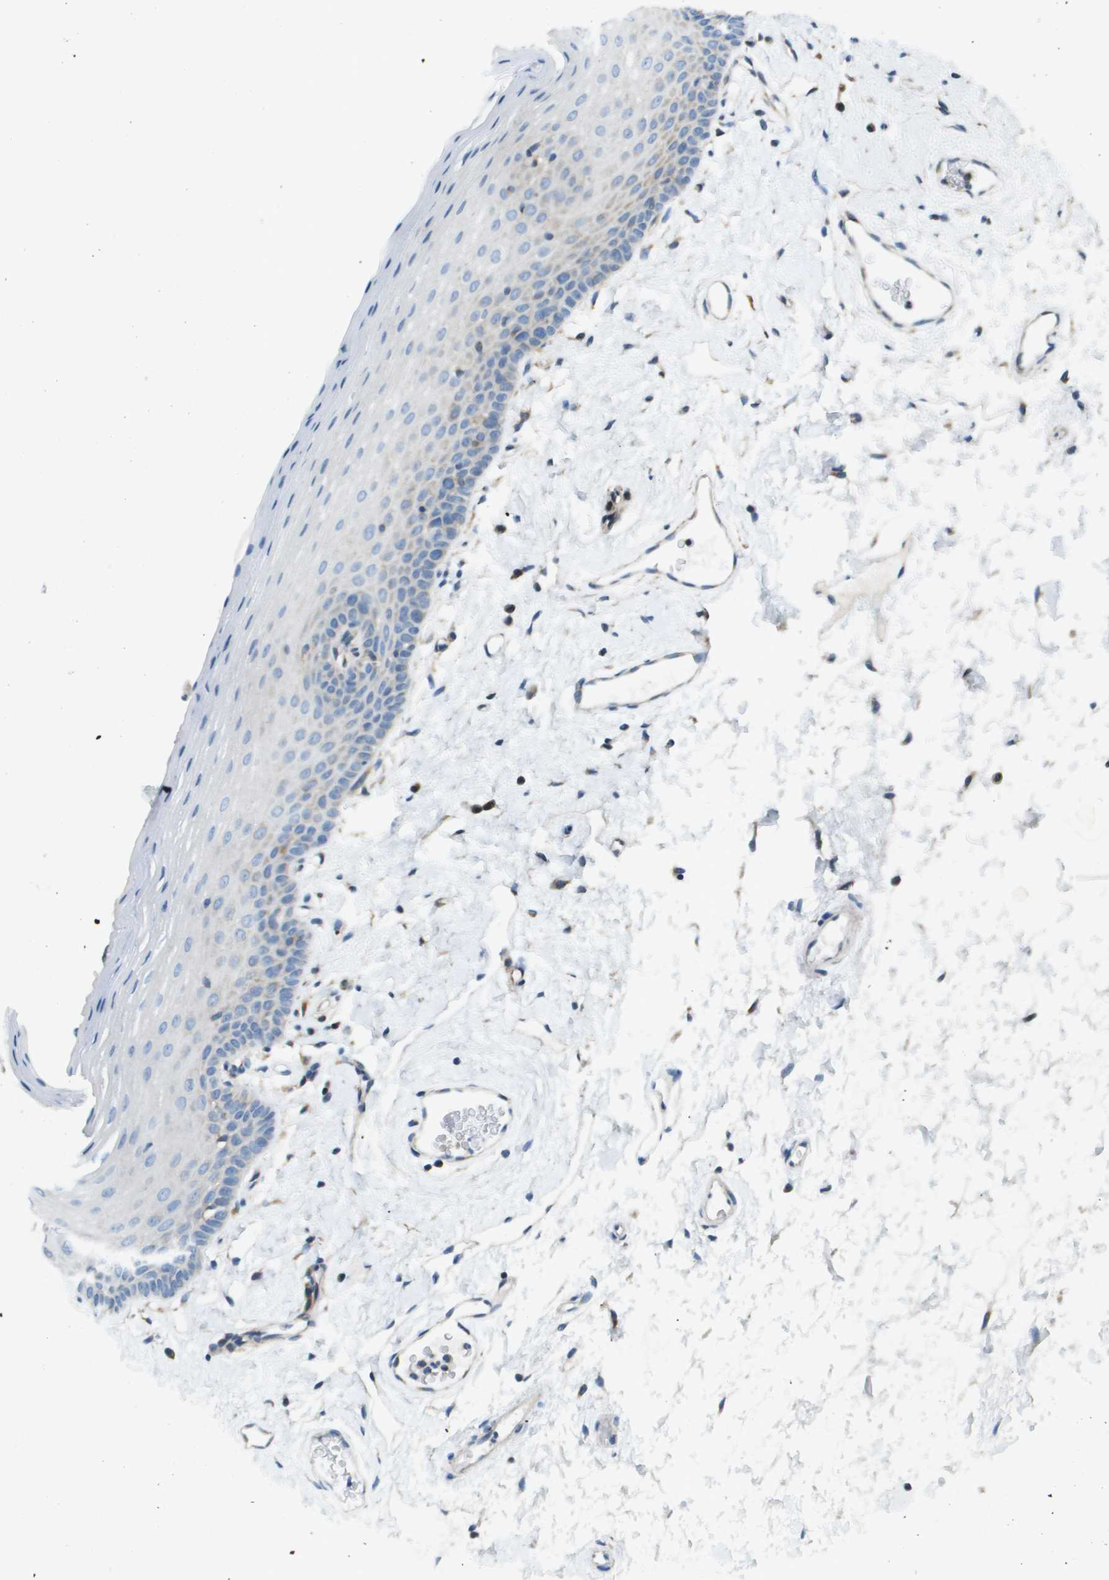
{"staining": {"intensity": "weak", "quantity": "<25%", "location": "cytoplasmic/membranous"}, "tissue": "oral mucosa", "cell_type": "Squamous epithelial cells", "image_type": "normal", "snomed": [{"axis": "morphology", "description": "Normal tissue, NOS"}, {"axis": "topography", "description": "Oral tissue"}], "caption": "A high-resolution image shows immunohistochemistry (IHC) staining of normal oral mucosa, which shows no significant expression in squamous epithelial cells. Brightfield microscopy of immunohistochemistry (IHC) stained with DAB (brown) and hematoxylin (blue), captured at high magnification.", "gene": "TAOK3", "patient": {"sex": "male", "age": 66}}